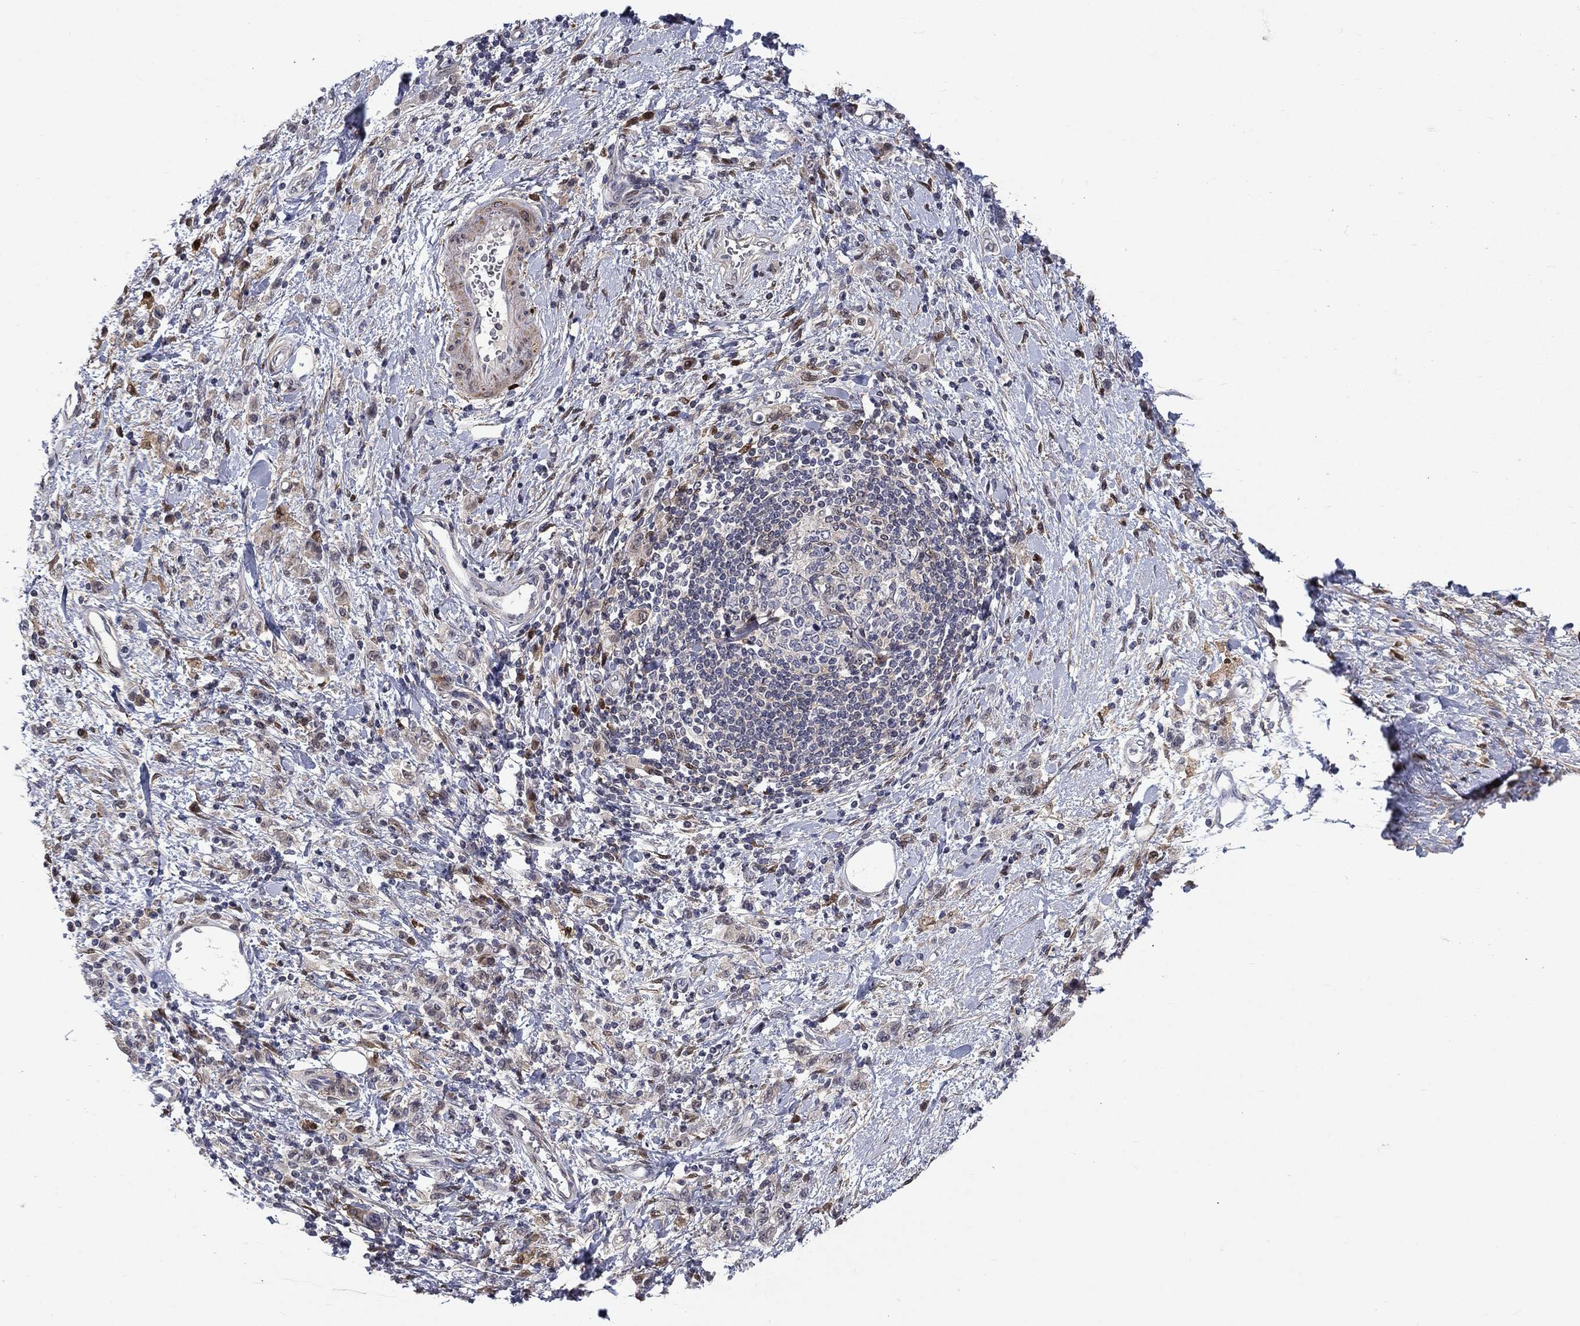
{"staining": {"intensity": "weak", "quantity": "25%-75%", "location": "cytoplasmic/membranous"}, "tissue": "stomach cancer", "cell_type": "Tumor cells", "image_type": "cancer", "snomed": [{"axis": "morphology", "description": "Adenocarcinoma, NOS"}, {"axis": "topography", "description": "Stomach"}], "caption": "A brown stain highlights weak cytoplasmic/membranous expression of a protein in human adenocarcinoma (stomach) tumor cells. (Brightfield microscopy of DAB IHC at high magnification).", "gene": "CBR1", "patient": {"sex": "male", "age": 77}}